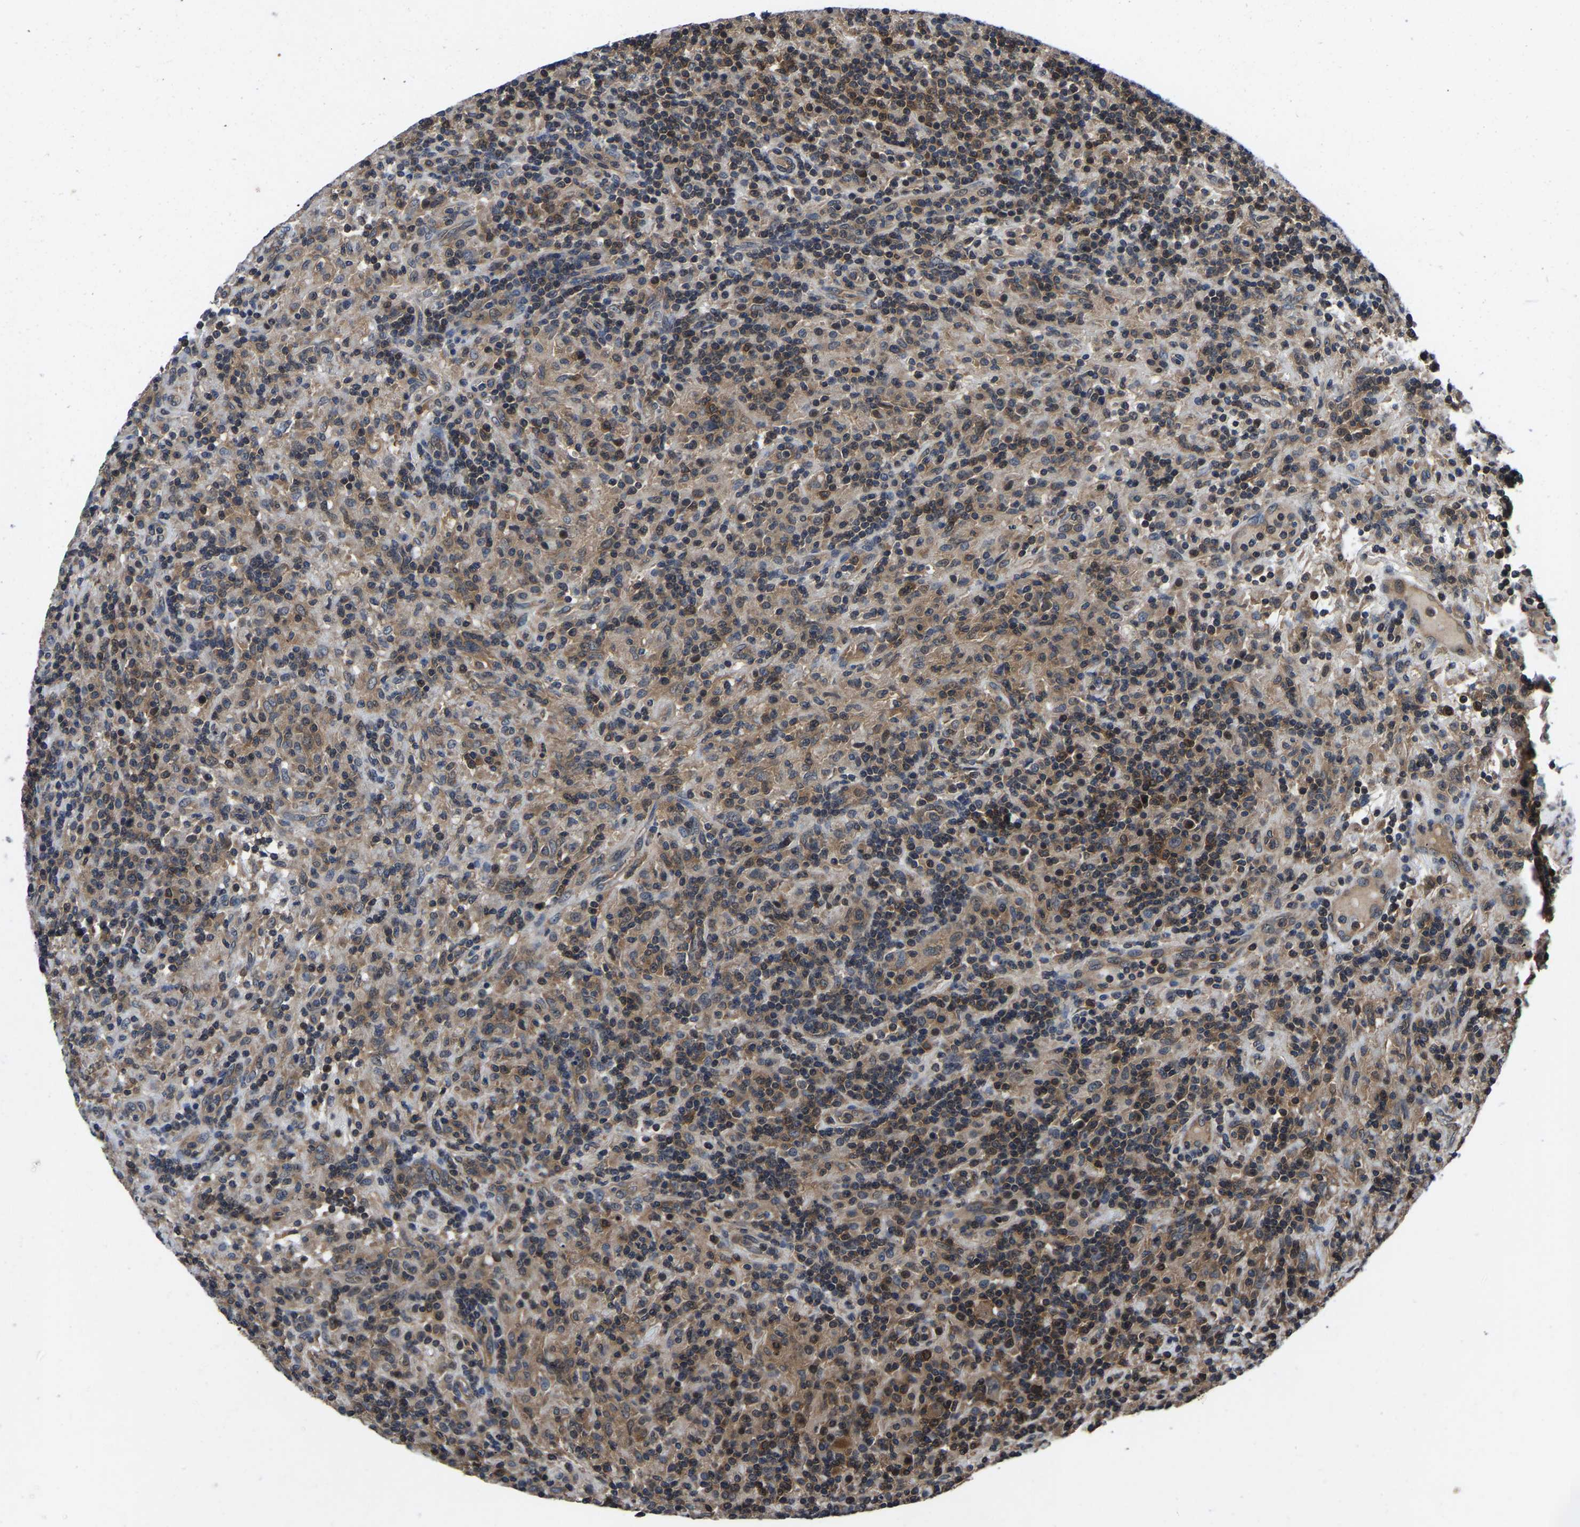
{"staining": {"intensity": "weak", "quantity": ">75%", "location": "cytoplasmic/membranous"}, "tissue": "lymphoma", "cell_type": "Tumor cells", "image_type": "cancer", "snomed": [{"axis": "morphology", "description": "Hodgkin's disease, NOS"}, {"axis": "topography", "description": "Lymph node"}], "caption": "Hodgkin's disease stained with DAB immunohistochemistry (IHC) shows low levels of weak cytoplasmic/membranous staining in about >75% of tumor cells. (IHC, brightfield microscopy, high magnification).", "gene": "FGD5", "patient": {"sex": "male", "age": 70}}